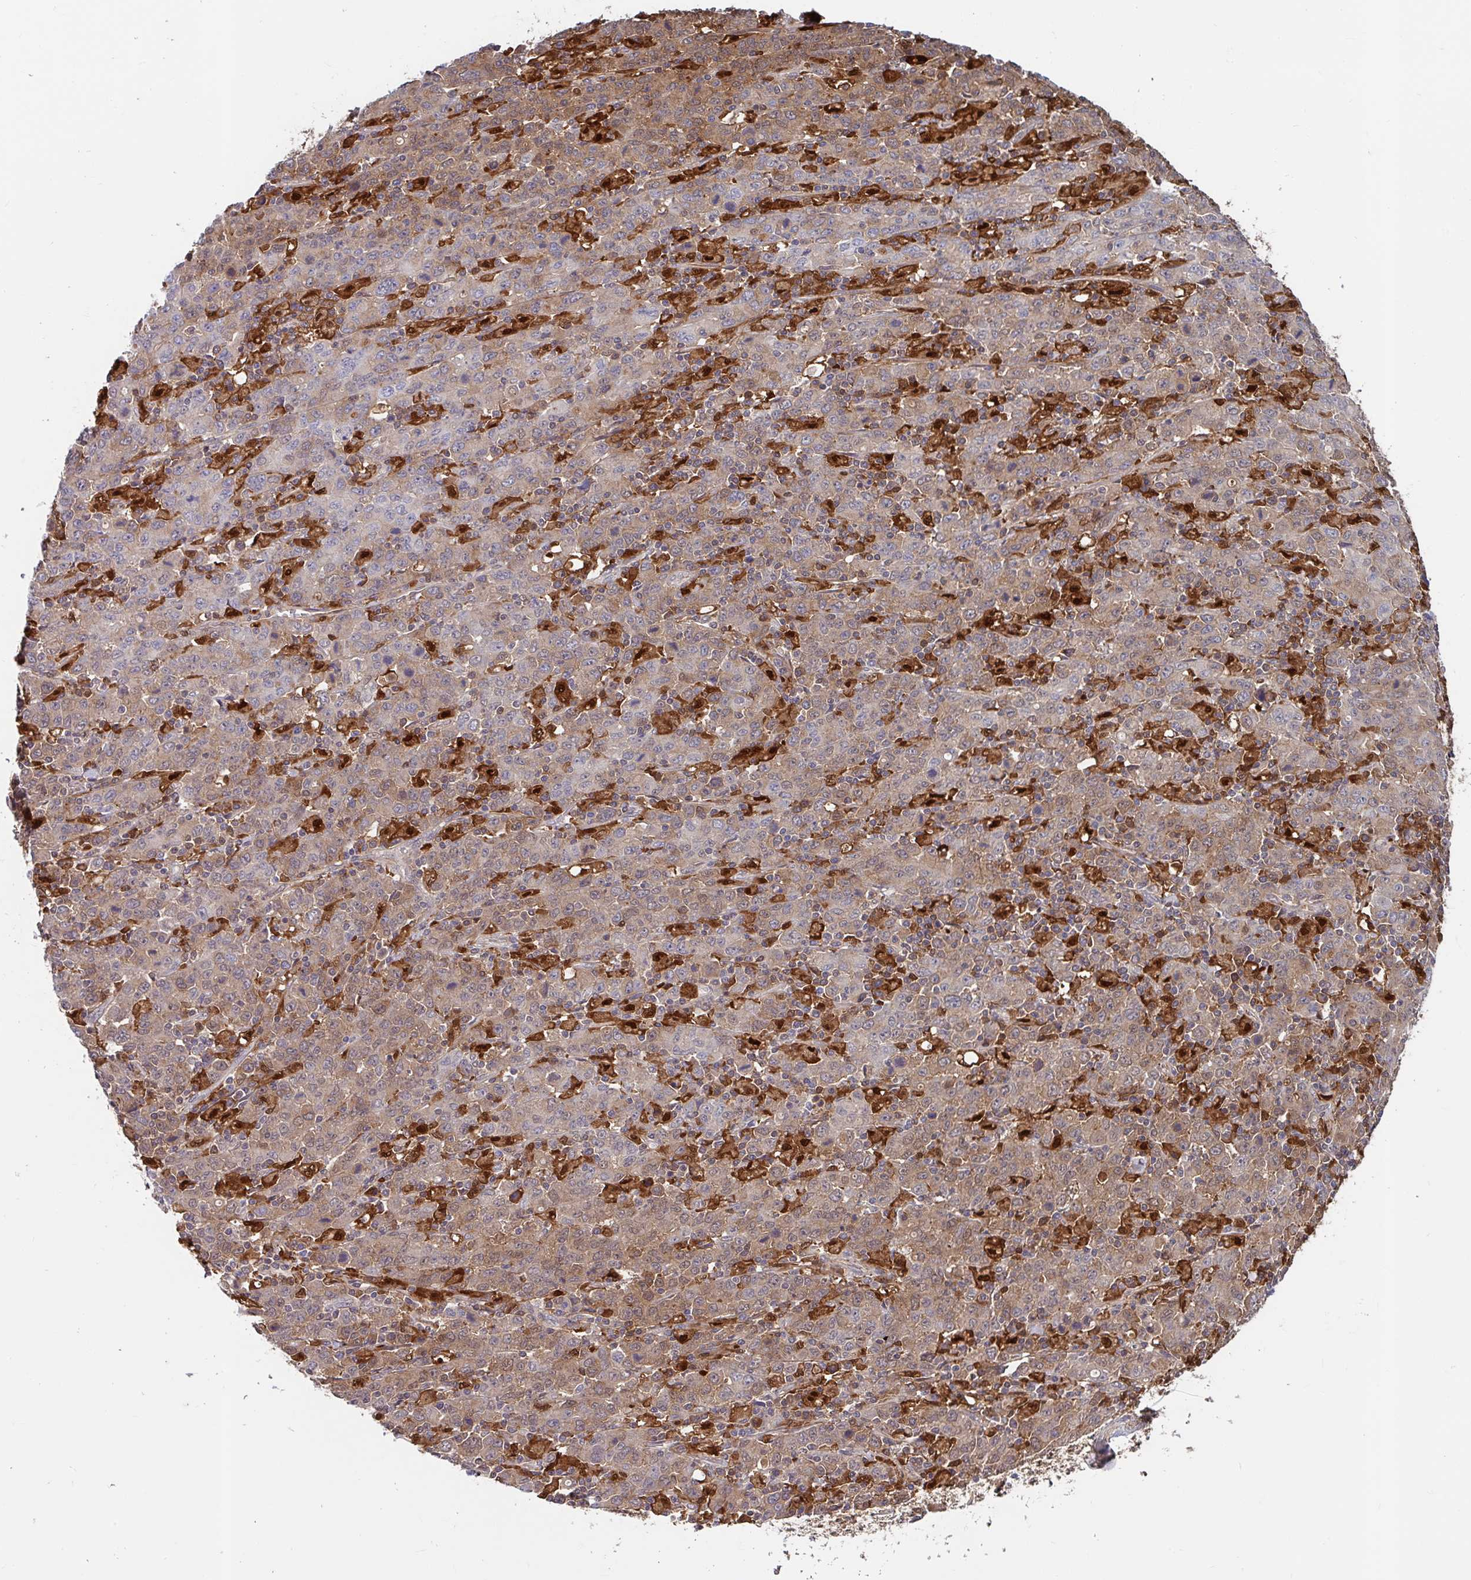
{"staining": {"intensity": "moderate", "quantity": ">75%", "location": "cytoplasmic/membranous"}, "tissue": "stomach cancer", "cell_type": "Tumor cells", "image_type": "cancer", "snomed": [{"axis": "morphology", "description": "Adenocarcinoma, NOS"}, {"axis": "topography", "description": "Stomach, upper"}], "caption": "Adenocarcinoma (stomach) stained with immunohistochemistry demonstrates moderate cytoplasmic/membranous staining in approximately >75% of tumor cells.", "gene": "BLVRA", "patient": {"sex": "male", "age": 69}}